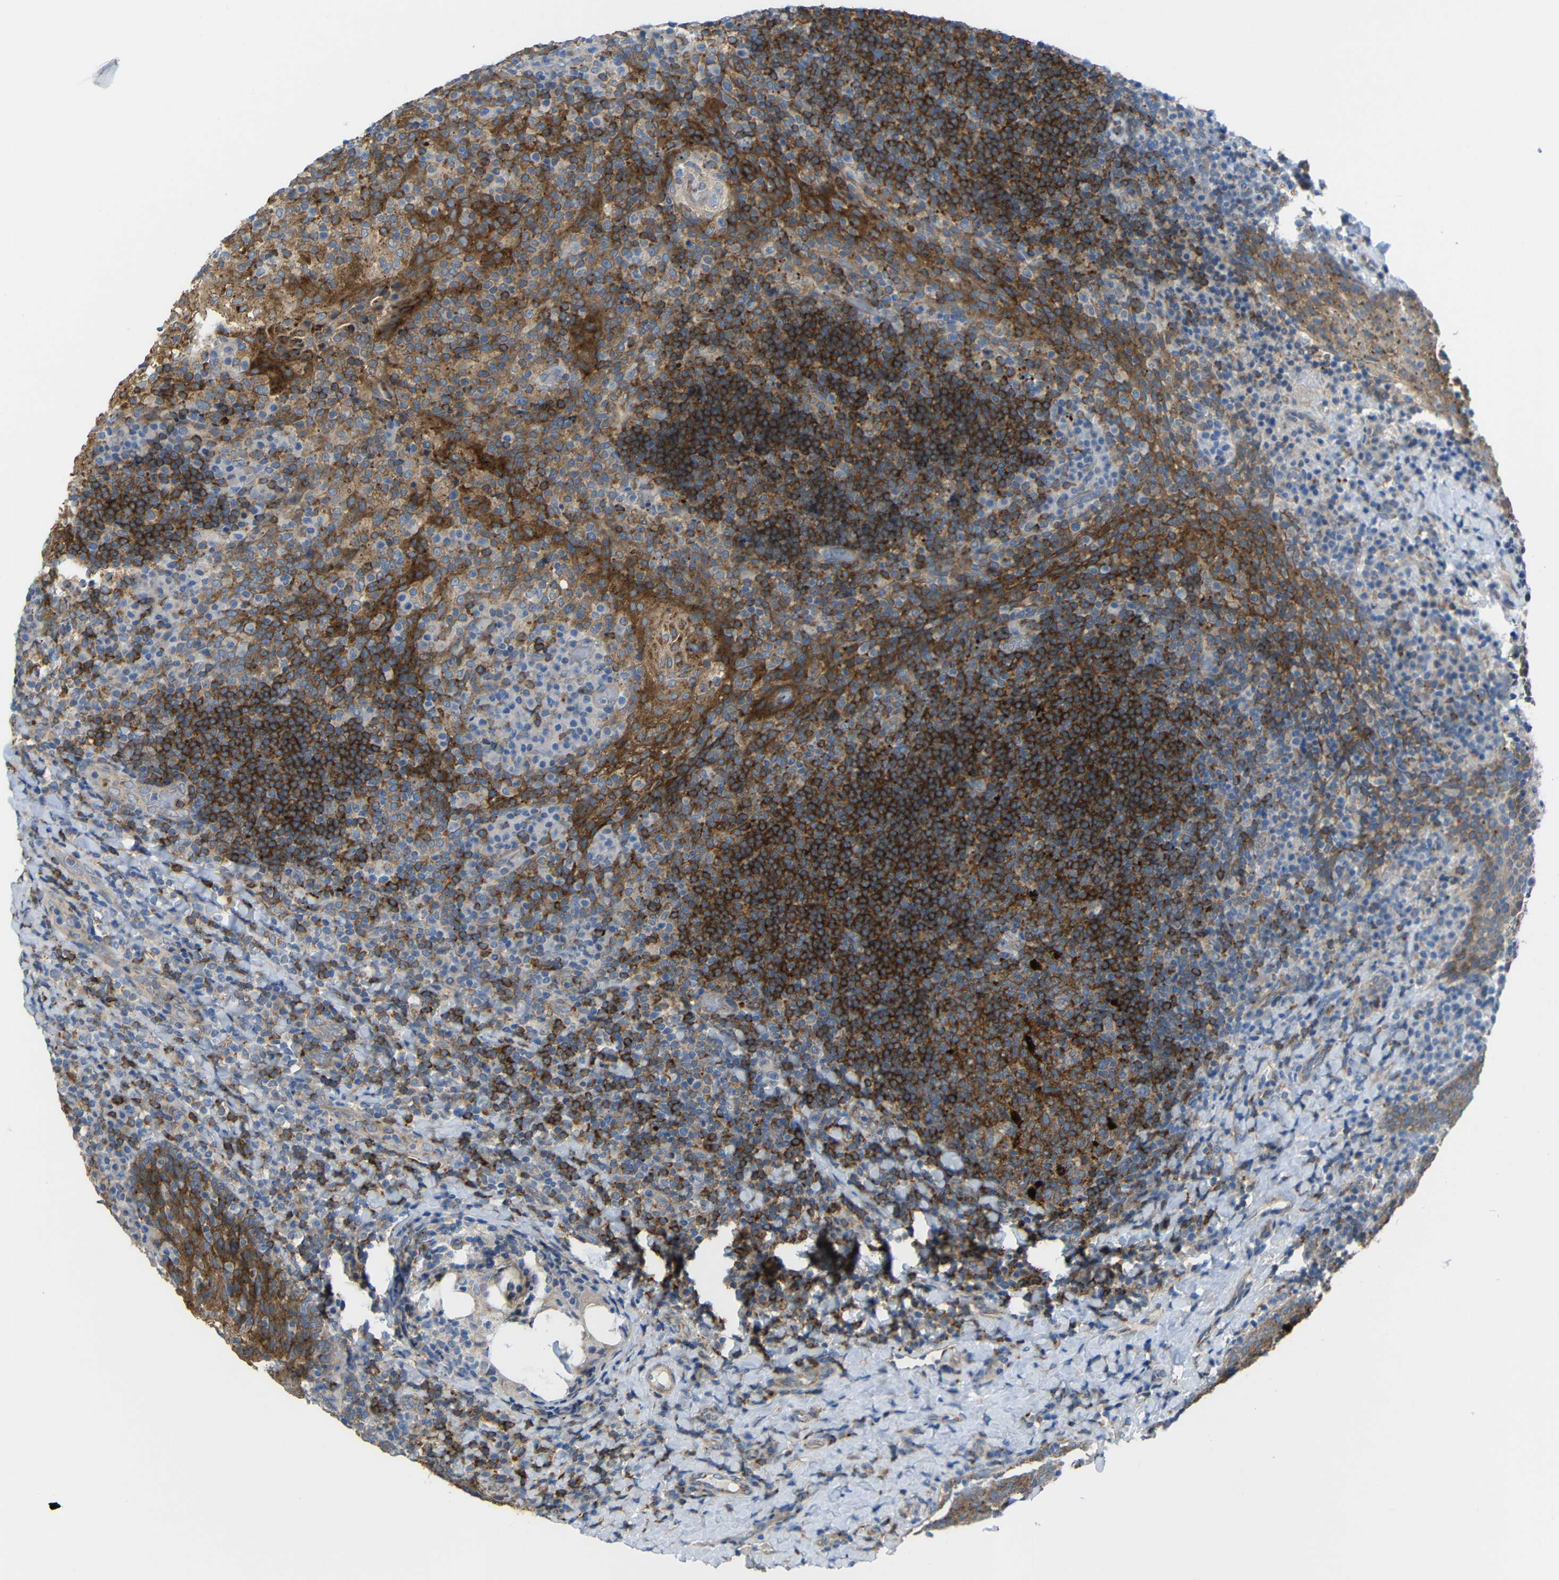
{"staining": {"intensity": "strong", "quantity": ">75%", "location": "cytoplasmic/membranous"}, "tissue": "tonsil", "cell_type": "Germinal center cells", "image_type": "normal", "snomed": [{"axis": "morphology", "description": "Normal tissue, NOS"}, {"axis": "topography", "description": "Tonsil"}], "caption": "Immunohistochemical staining of normal human tonsil demonstrates high levels of strong cytoplasmic/membranous positivity in about >75% of germinal center cells.", "gene": "SYPL1", "patient": {"sex": "male", "age": 17}}